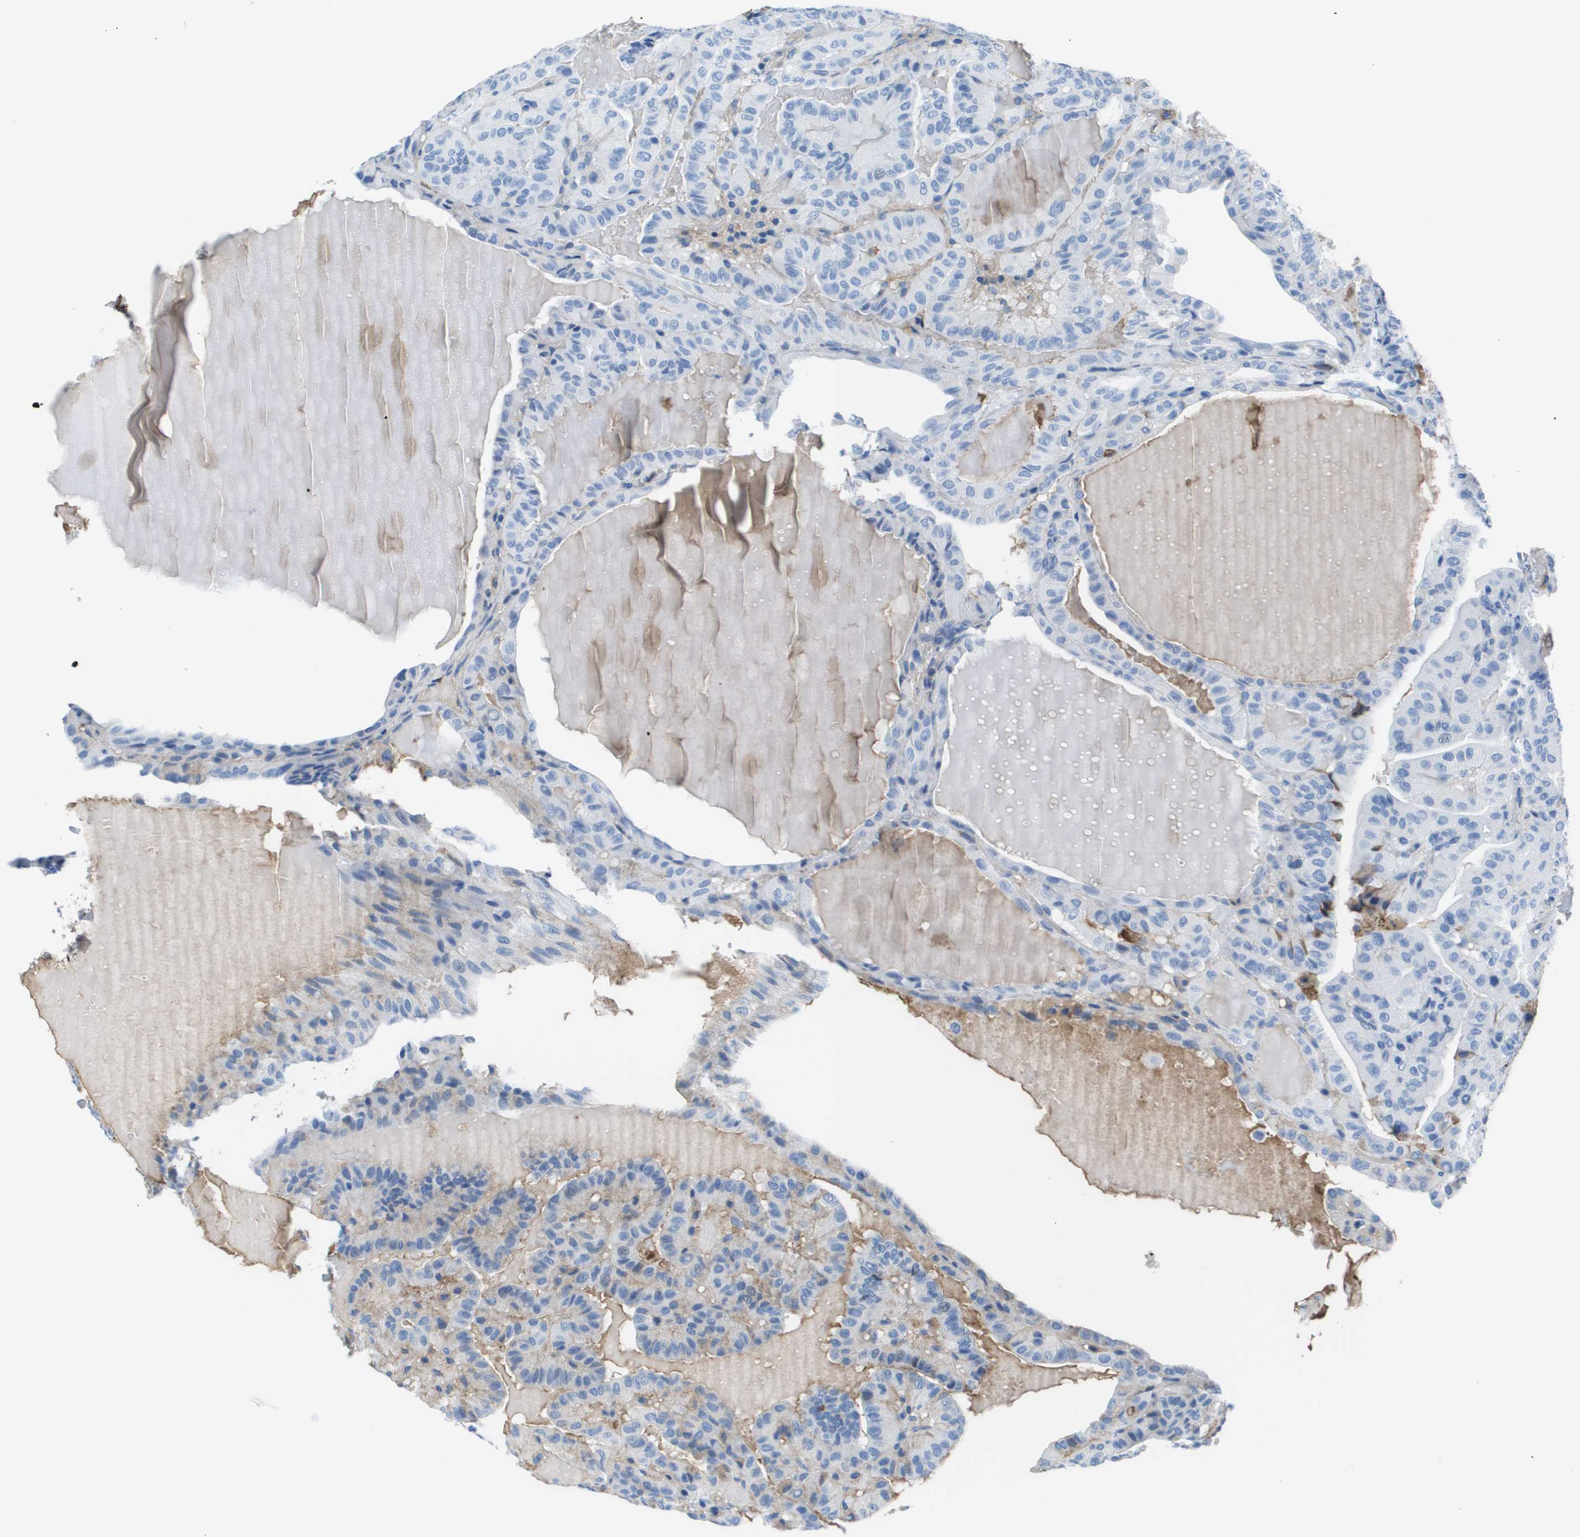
{"staining": {"intensity": "negative", "quantity": "none", "location": "none"}, "tissue": "thyroid cancer", "cell_type": "Tumor cells", "image_type": "cancer", "snomed": [{"axis": "morphology", "description": "Papillary adenocarcinoma, NOS"}, {"axis": "topography", "description": "Thyroid gland"}], "caption": "High power microscopy micrograph of an immunohistochemistry (IHC) photomicrograph of papillary adenocarcinoma (thyroid), revealing no significant staining in tumor cells. The staining is performed using DAB brown chromogen with nuclei counter-stained in using hematoxylin.", "gene": "VTN", "patient": {"sex": "male", "age": 77}}